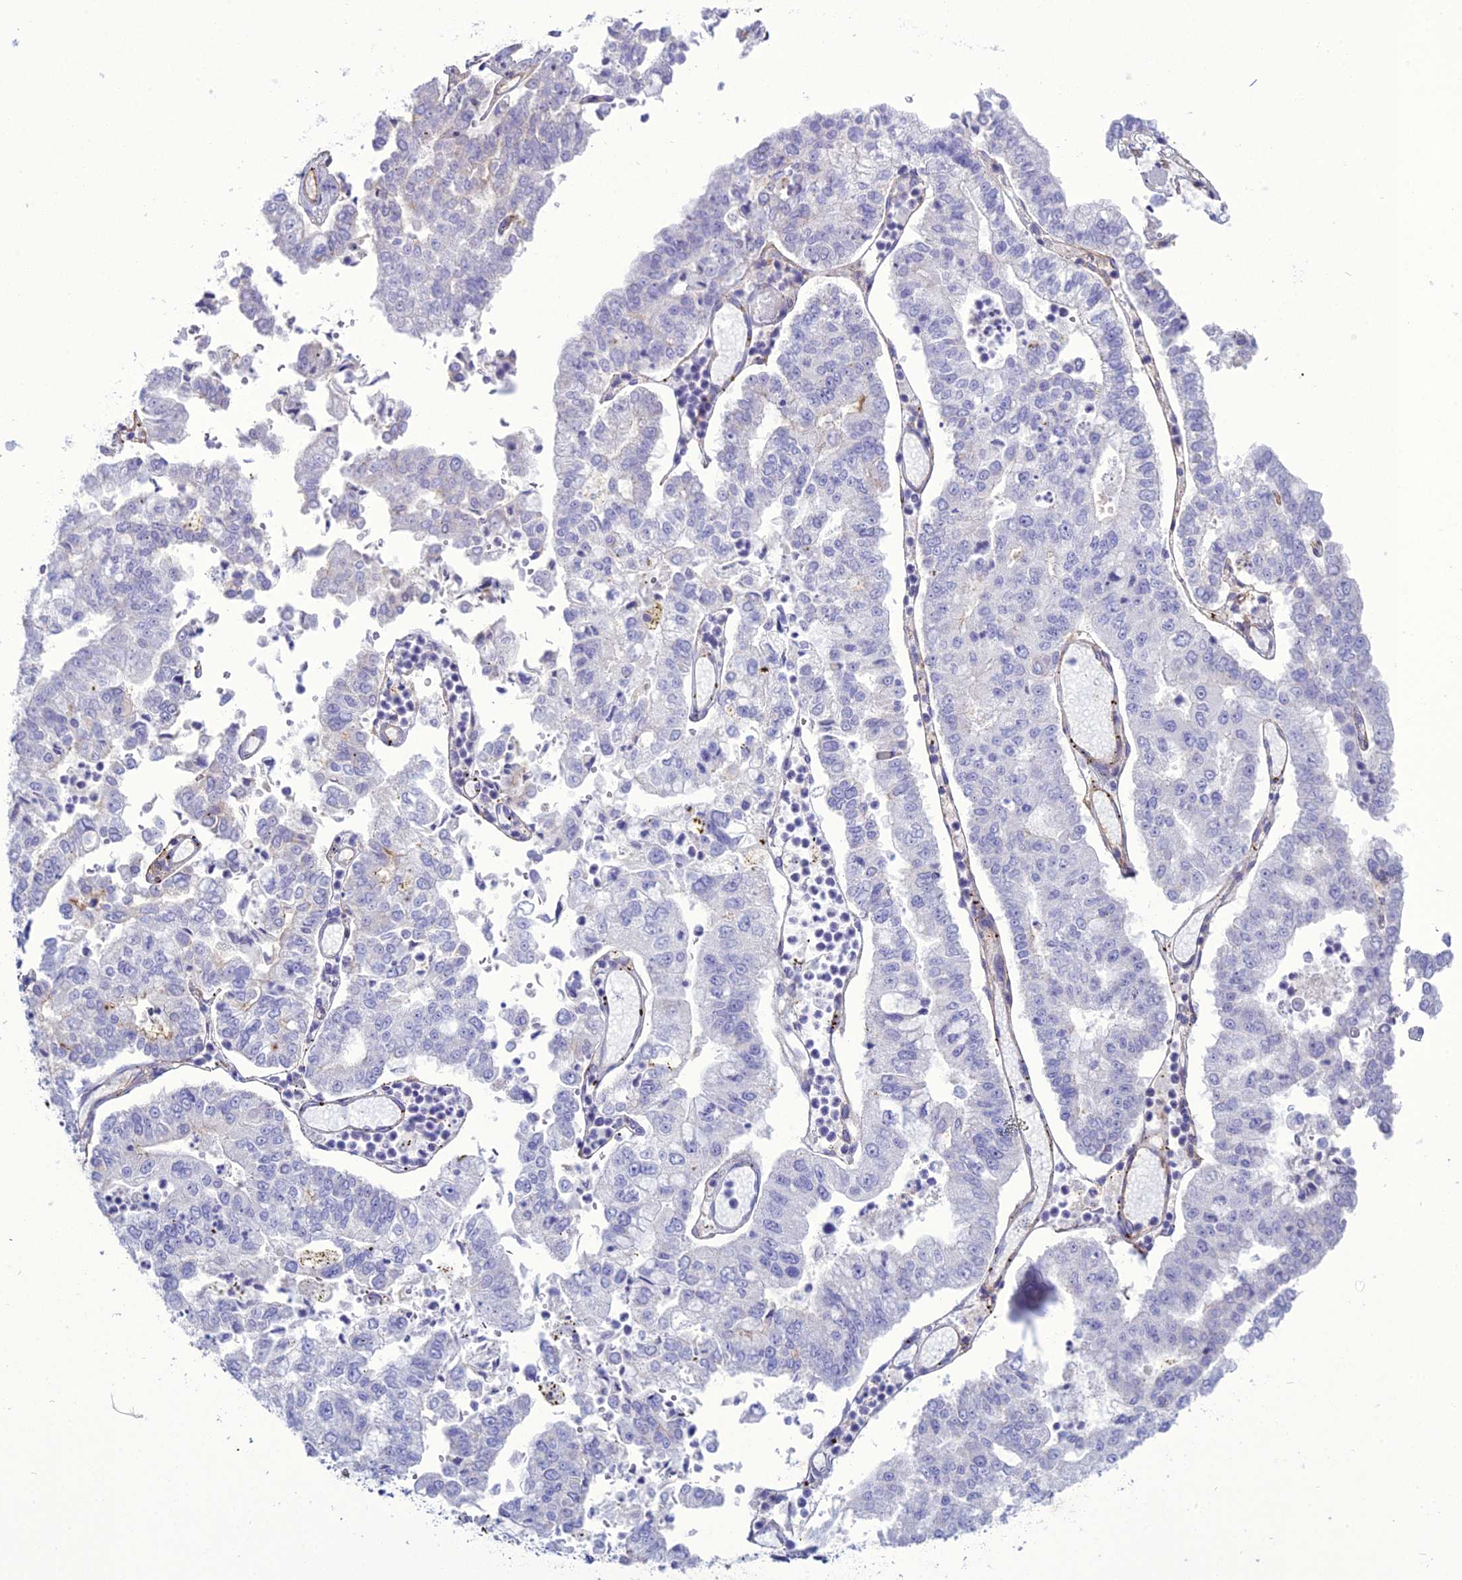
{"staining": {"intensity": "negative", "quantity": "none", "location": "none"}, "tissue": "stomach cancer", "cell_type": "Tumor cells", "image_type": "cancer", "snomed": [{"axis": "morphology", "description": "Adenocarcinoma, NOS"}, {"axis": "topography", "description": "Stomach"}], "caption": "Protein analysis of stomach cancer displays no significant staining in tumor cells. (Stains: DAB (3,3'-diaminobenzidine) immunohistochemistry with hematoxylin counter stain, Microscopy: brightfield microscopy at high magnification).", "gene": "ACE", "patient": {"sex": "male", "age": 76}}